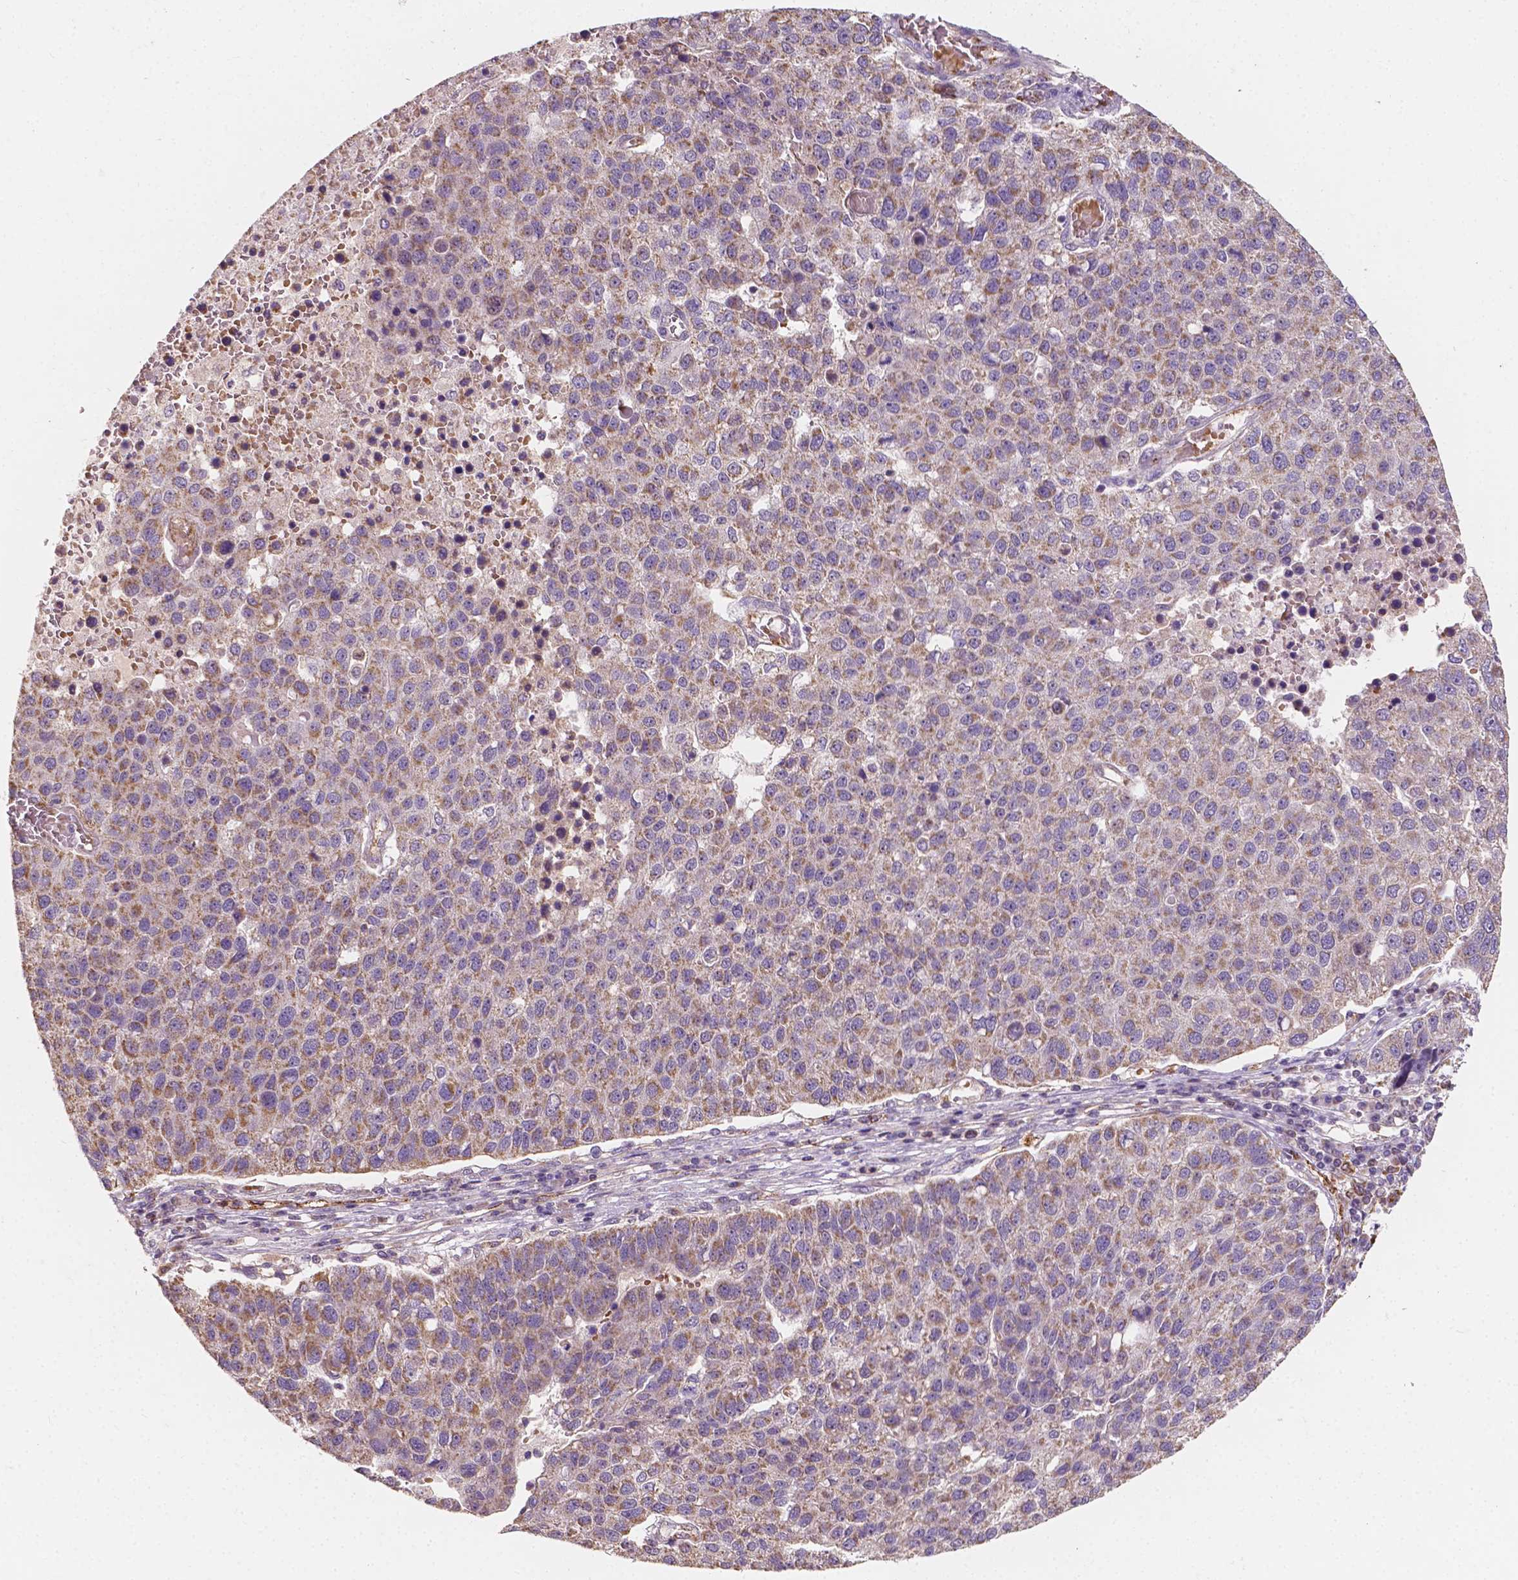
{"staining": {"intensity": "moderate", "quantity": "25%-75%", "location": "cytoplasmic/membranous"}, "tissue": "pancreatic cancer", "cell_type": "Tumor cells", "image_type": "cancer", "snomed": [{"axis": "morphology", "description": "Adenocarcinoma, NOS"}, {"axis": "topography", "description": "Pancreas"}], "caption": "Immunohistochemistry (IHC) photomicrograph of neoplastic tissue: adenocarcinoma (pancreatic) stained using immunohistochemistry demonstrates medium levels of moderate protein expression localized specifically in the cytoplasmic/membranous of tumor cells, appearing as a cytoplasmic/membranous brown color.", "gene": "SLC22A4", "patient": {"sex": "female", "age": 61}}